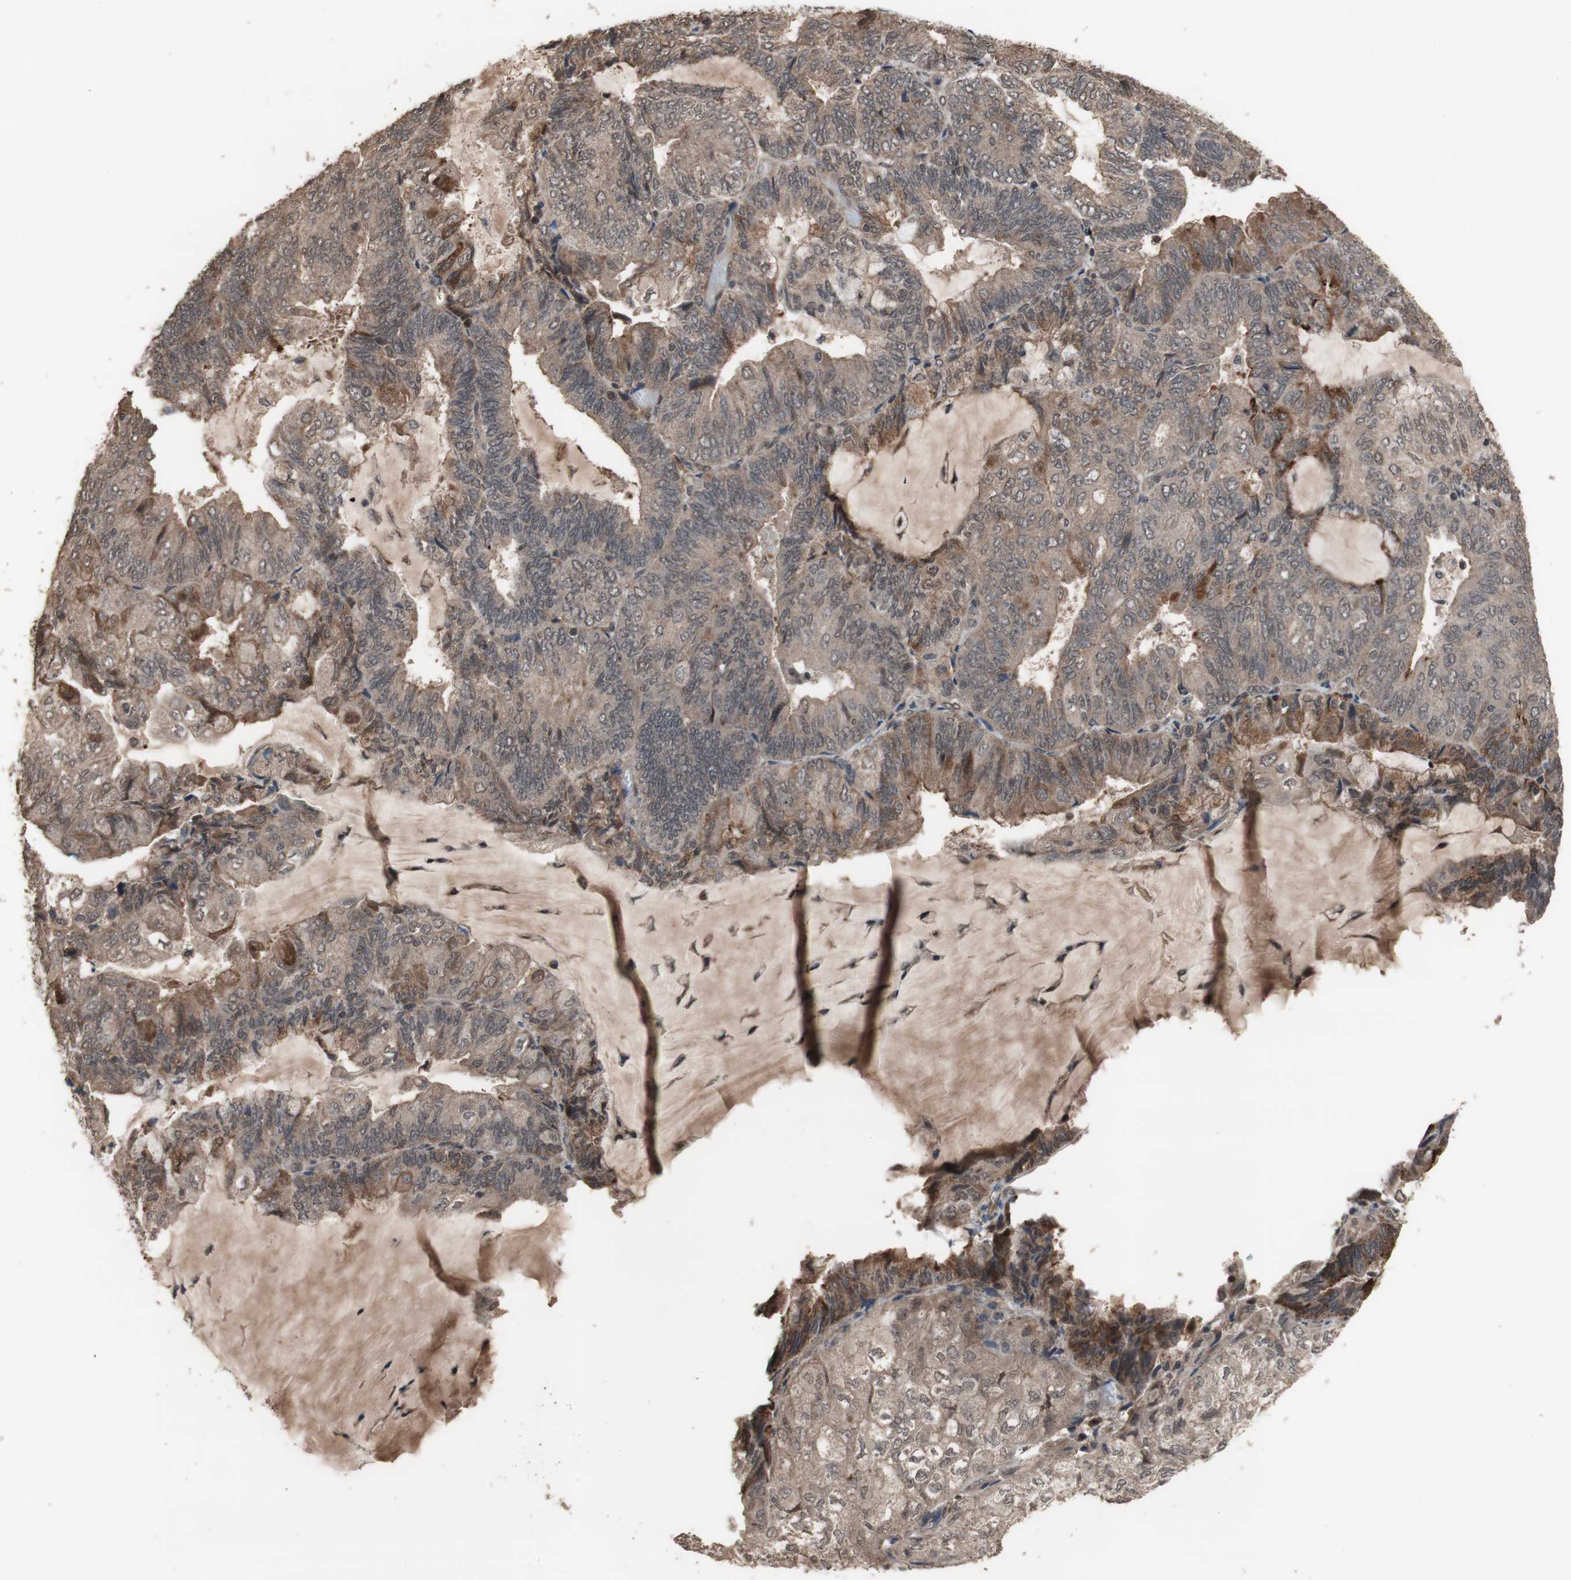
{"staining": {"intensity": "moderate", "quantity": ">75%", "location": "cytoplasmic/membranous"}, "tissue": "endometrial cancer", "cell_type": "Tumor cells", "image_type": "cancer", "snomed": [{"axis": "morphology", "description": "Adenocarcinoma, NOS"}, {"axis": "topography", "description": "Endometrium"}], "caption": "Brown immunohistochemical staining in endometrial cancer displays moderate cytoplasmic/membranous expression in about >75% of tumor cells. Nuclei are stained in blue.", "gene": "KANSL1", "patient": {"sex": "female", "age": 81}}